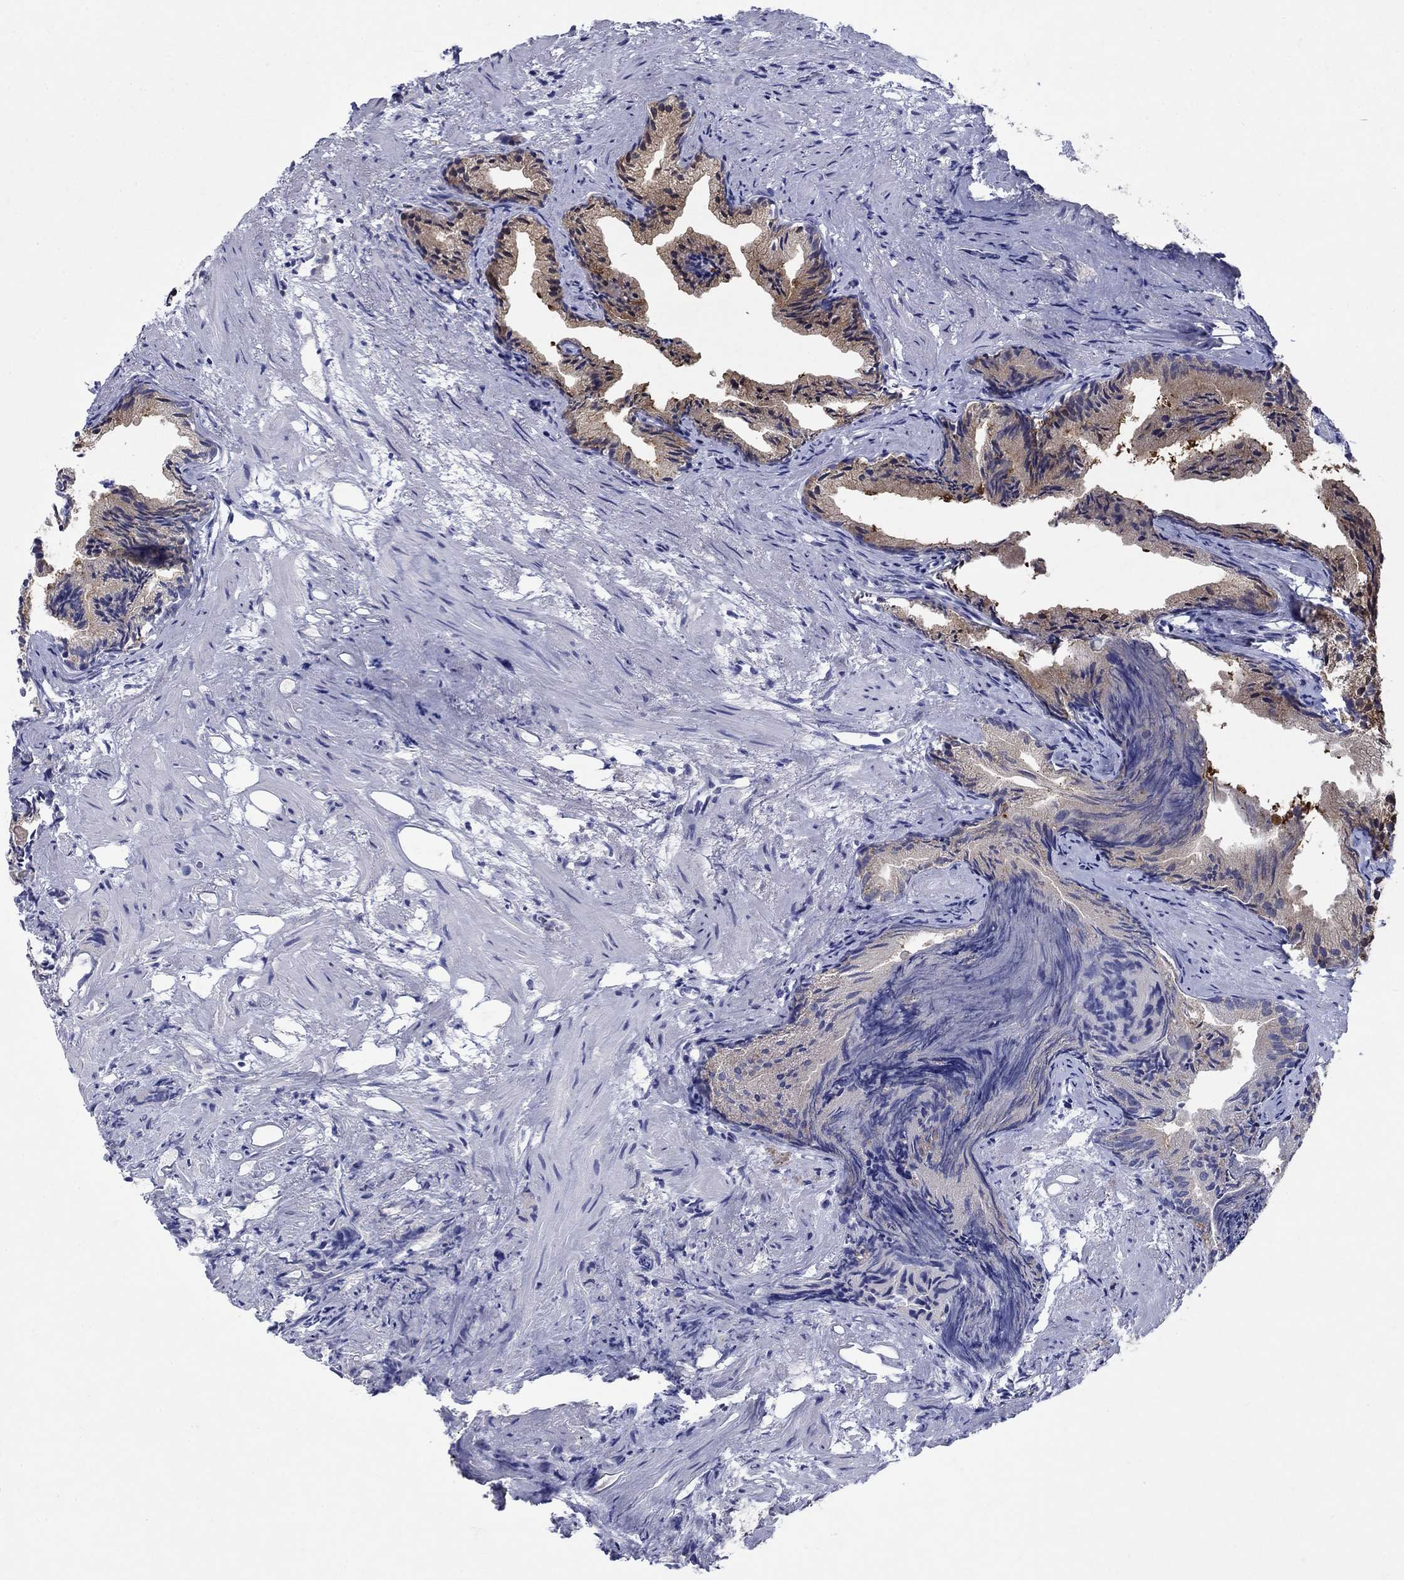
{"staining": {"intensity": "weak", "quantity": "25%-75%", "location": "cytoplasmic/membranous"}, "tissue": "prostate cancer", "cell_type": "Tumor cells", "image_type": "cancer", "snomed": [{"axis": "morphology", "description": "Adenocarcinoma, High grade"}, {"axis": "topography", "description": "Prostate"}], "caption": "Immunohistochemical staining of human prostate adenocarcinoma (high-grade) reveals low levels of weak cytoplasmic/membranous protein staining in about 25%-75% of tumor cells.", "gene": "SULT2B1", "patient": {"sex": "male", "age": 90}}